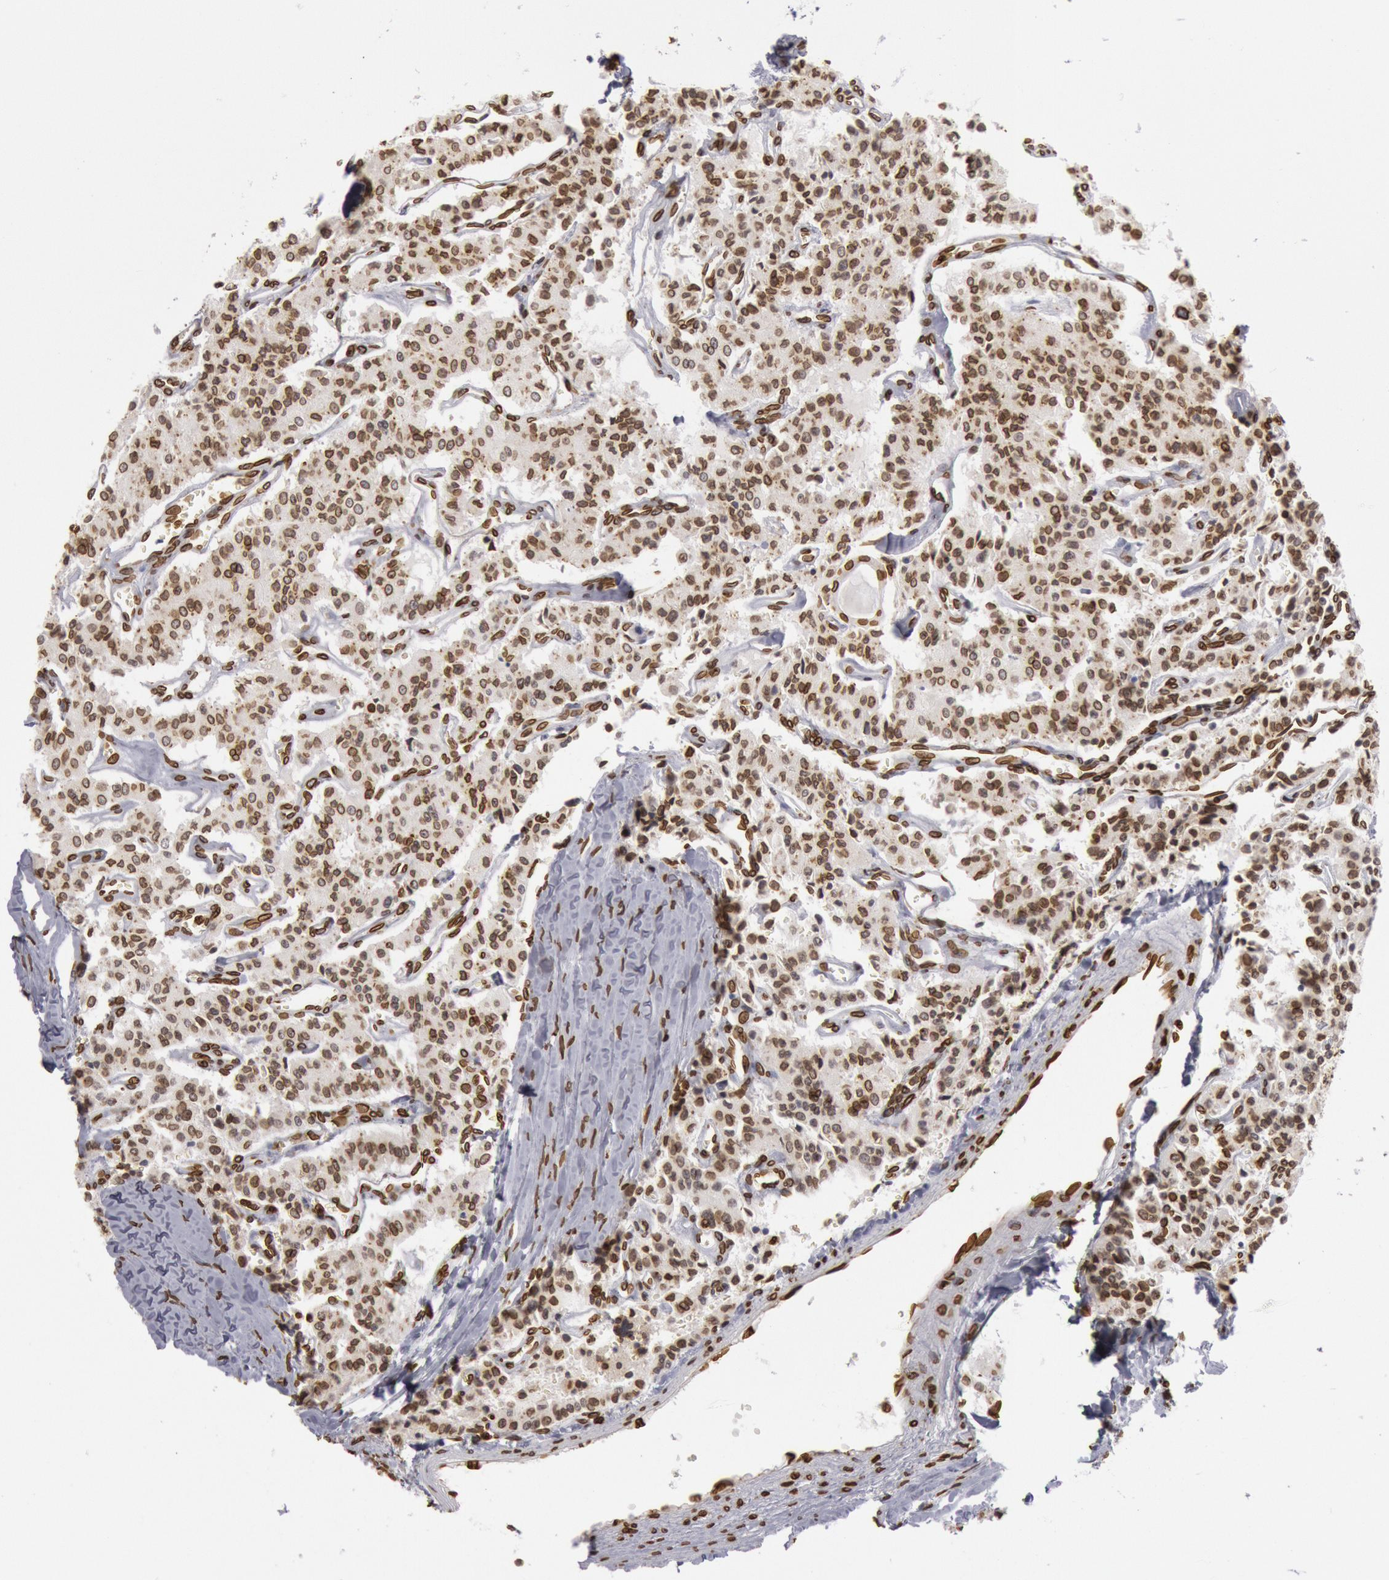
{"staining": {"intensity": "strong", "quantity": ">75%", "location": "cytoplasmic/membranous,nuclear"}, "tissue": "carcinoid", "cell_type": "Tumor cells", "image_type": "cancer", "snomed": [{"axis": "morphology", "description": "Carcinoid, malignant, NOS"}, {"axis": "topography", "description": "Bronchus"}], "caption": "Strong cytoplasmic/membranous and nuclear expression for a protein is present in about >75% of tumor cells of carcinoid (malignant) using immunohistochemistry.", "gene": "SUN2", "patient": {"sex": "male", "age": 55}}